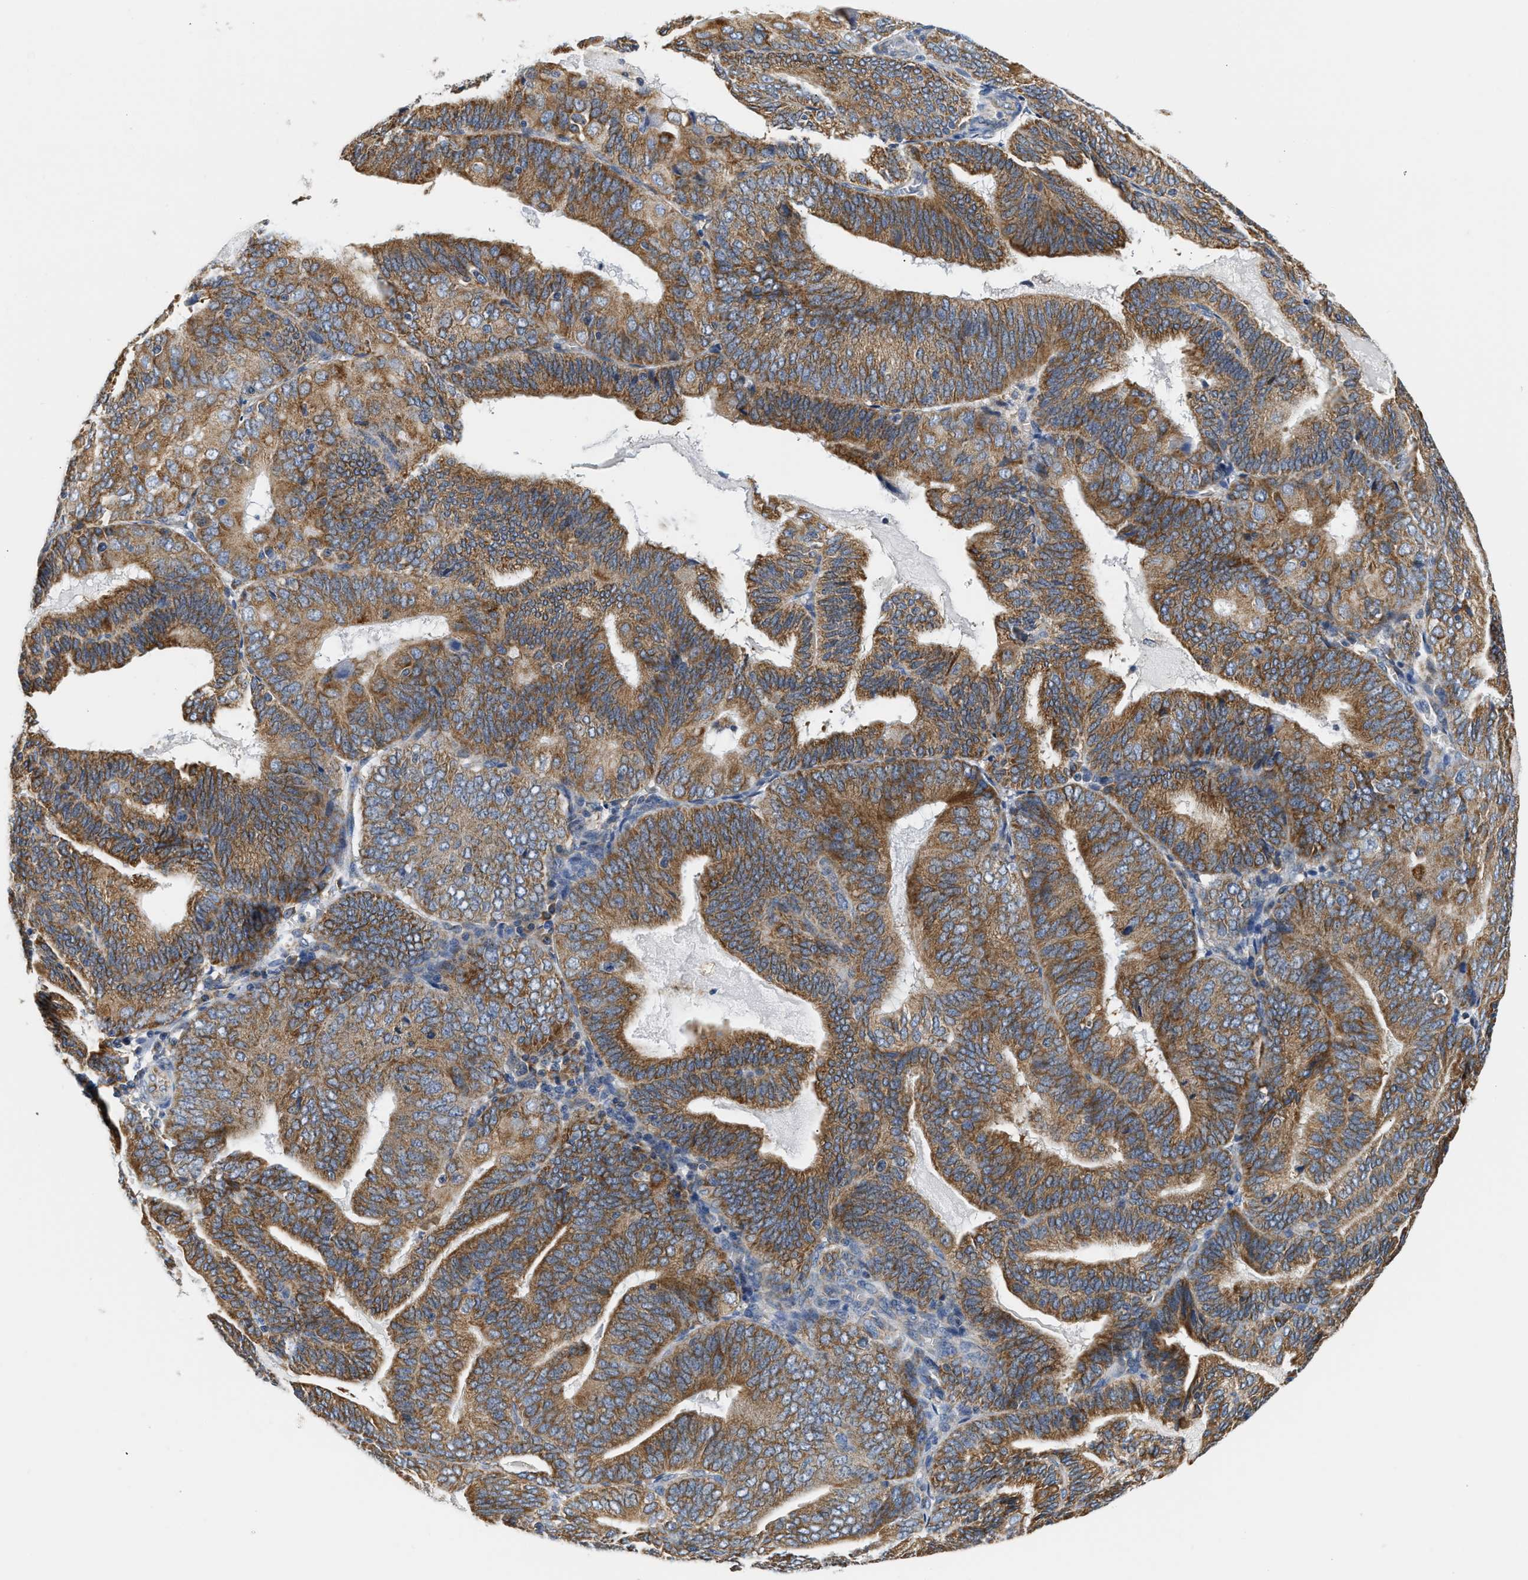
{"staining": {"intensity": "moderate", "quantity": ">75%", "location": "cytoplasmic/membranous"}, "tissue": "endometrial cancer", "cell_type": "Tumor cells", "image_type": "cancer", "snomed": [{"axis": "morphology", "description": "Adenocarcinoma, NOS"}, {"axis": "topography", "description": "Endometrium"}], "caption": "Adenocarcinoma (endometrial) was stained to show a protein in brown. There is medium levels of moderate cytoplasmic/membranous expression in approximately >75% of tumor cells. (Brightfield microscopy of DAB IHC at high magnification).", "gene": "HDHD3", "patient": {"sex": "female", "age": 81}}